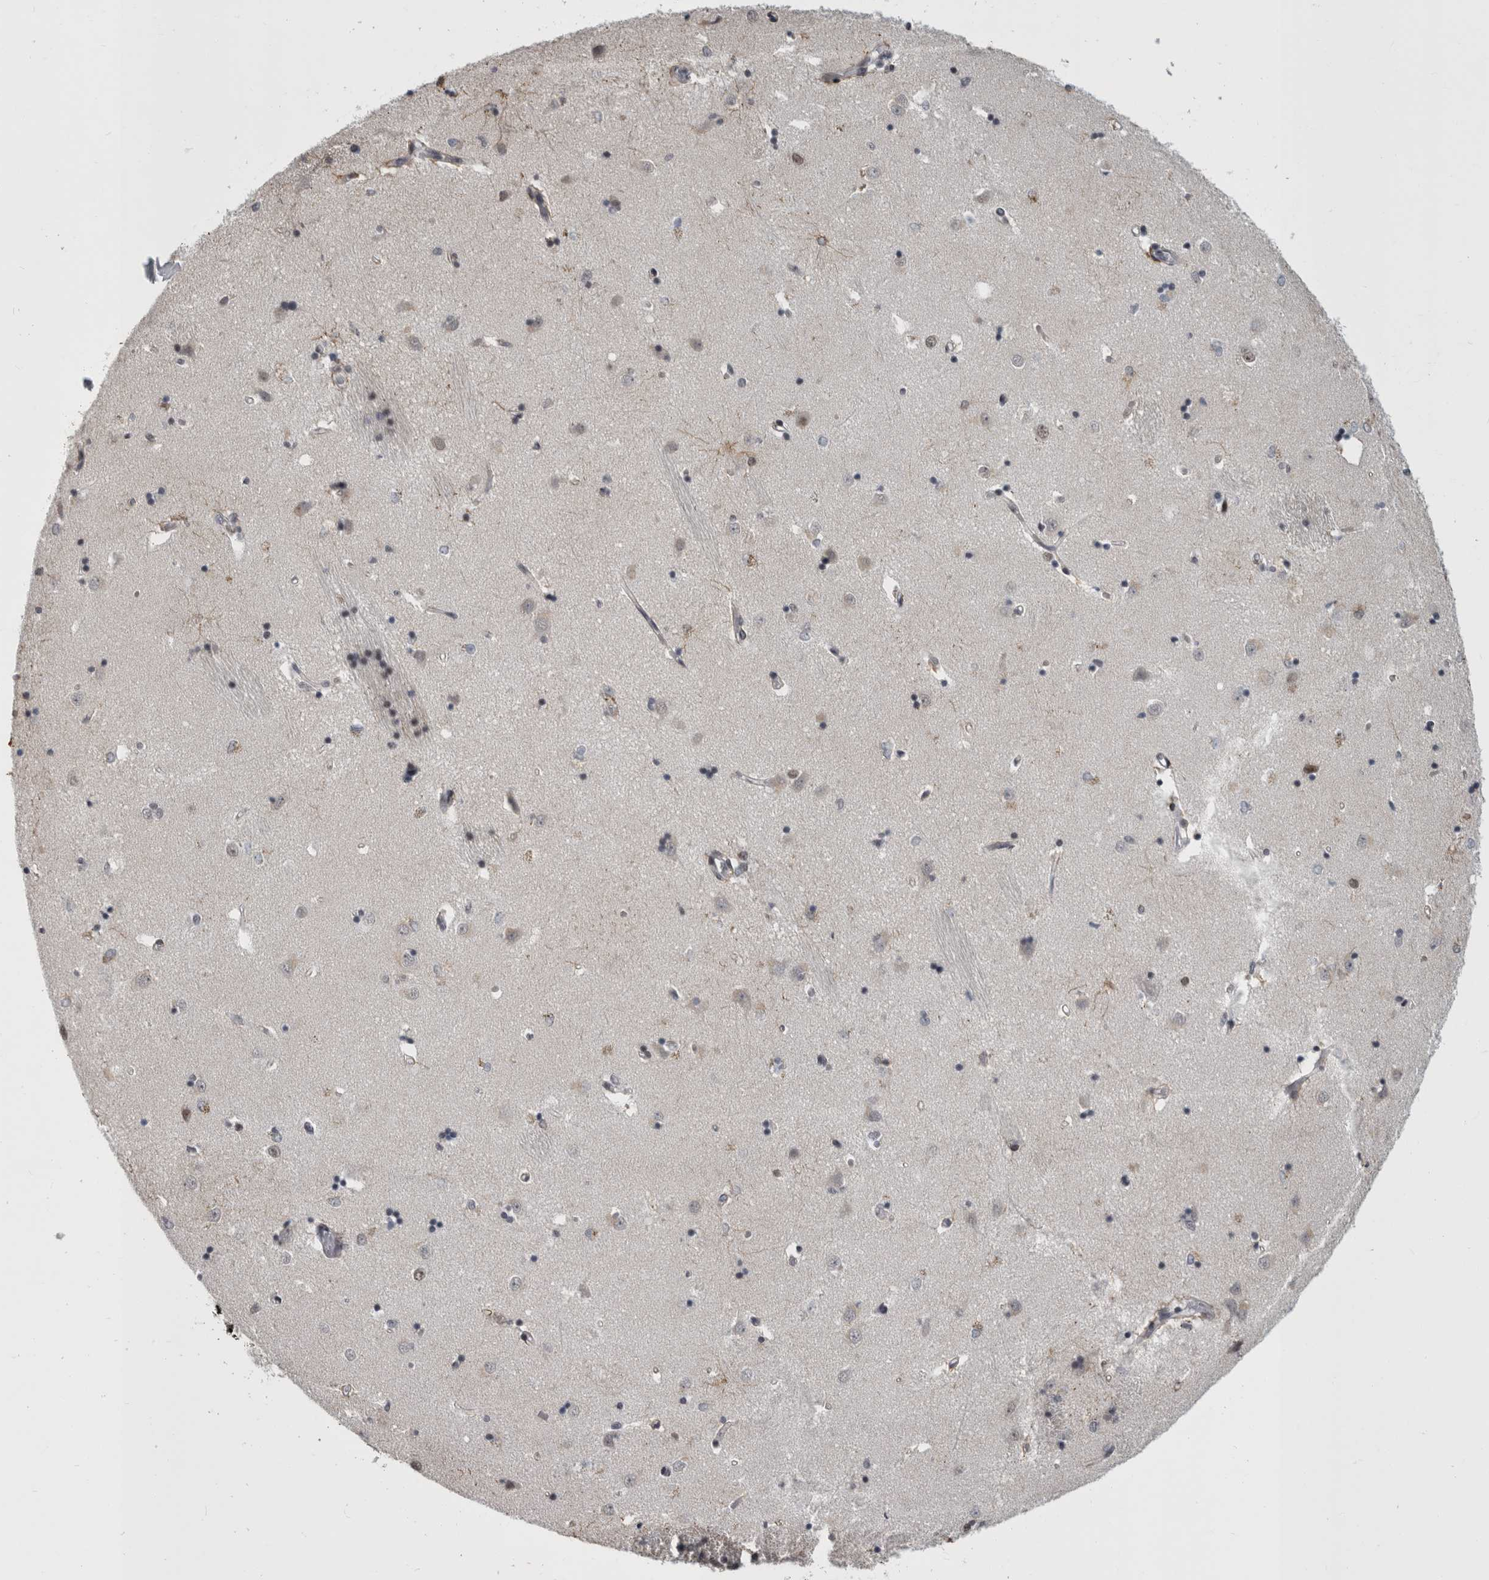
{"staining": {"intensity": "moderate", "quantity": "<25%", "location": "nuclear"}, "tissue": "caudate", "cell_type": "Glial cells", "image_type": "normal", "snomed": [{"axis": "morphology", "description": "Normal tissue, NOS"}, {"axis": "topography", "description": "Lateral ventricle wall"}], "caption": "Immunohistochemical staining of unremarkable human caudate displays moderate nuclear protein staining in about <25% of glial cells.", "gene": "ARID4B", "patient": {"sex": "male", "age": 45}}